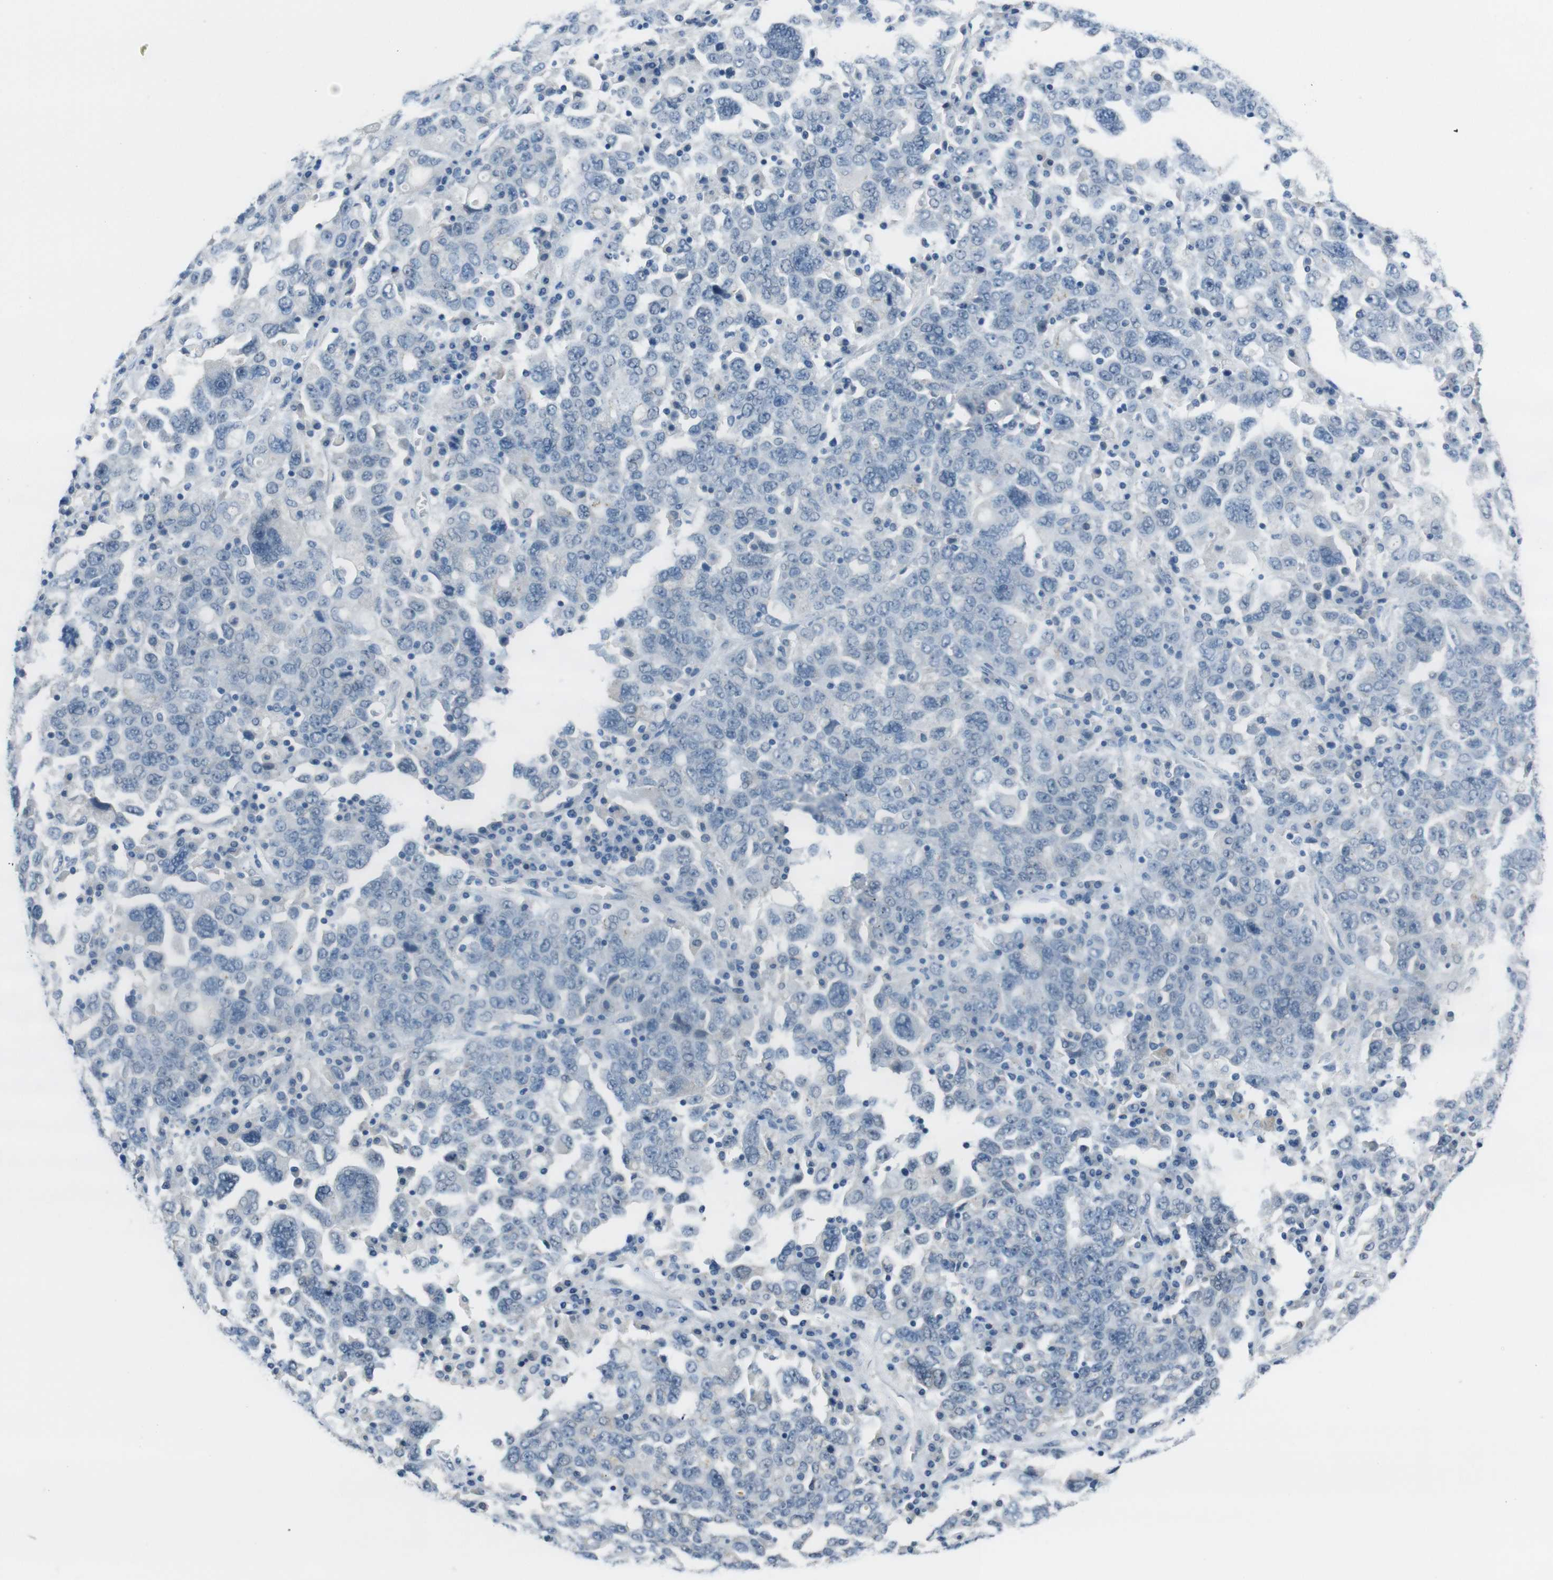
{"staining": {"intensity": "negative", "quantity": "none", "location": "none"}, "tissue": "ovarian cancer", "cell_type": "Tumor cells", "image_type": "cancer", "snomed": [{"axis": "morphology", "description": "Carcinoma, endometroid"}, {"axis": "topography", "description": "Ovary"}], "caption": "Ovarian cancer (endometroid carcinoma) was stained to show a protein in brown. There is no significant staining in tumor cells.", "gene": "HRH2", "patient": {"sex": "female", "age": 62}}